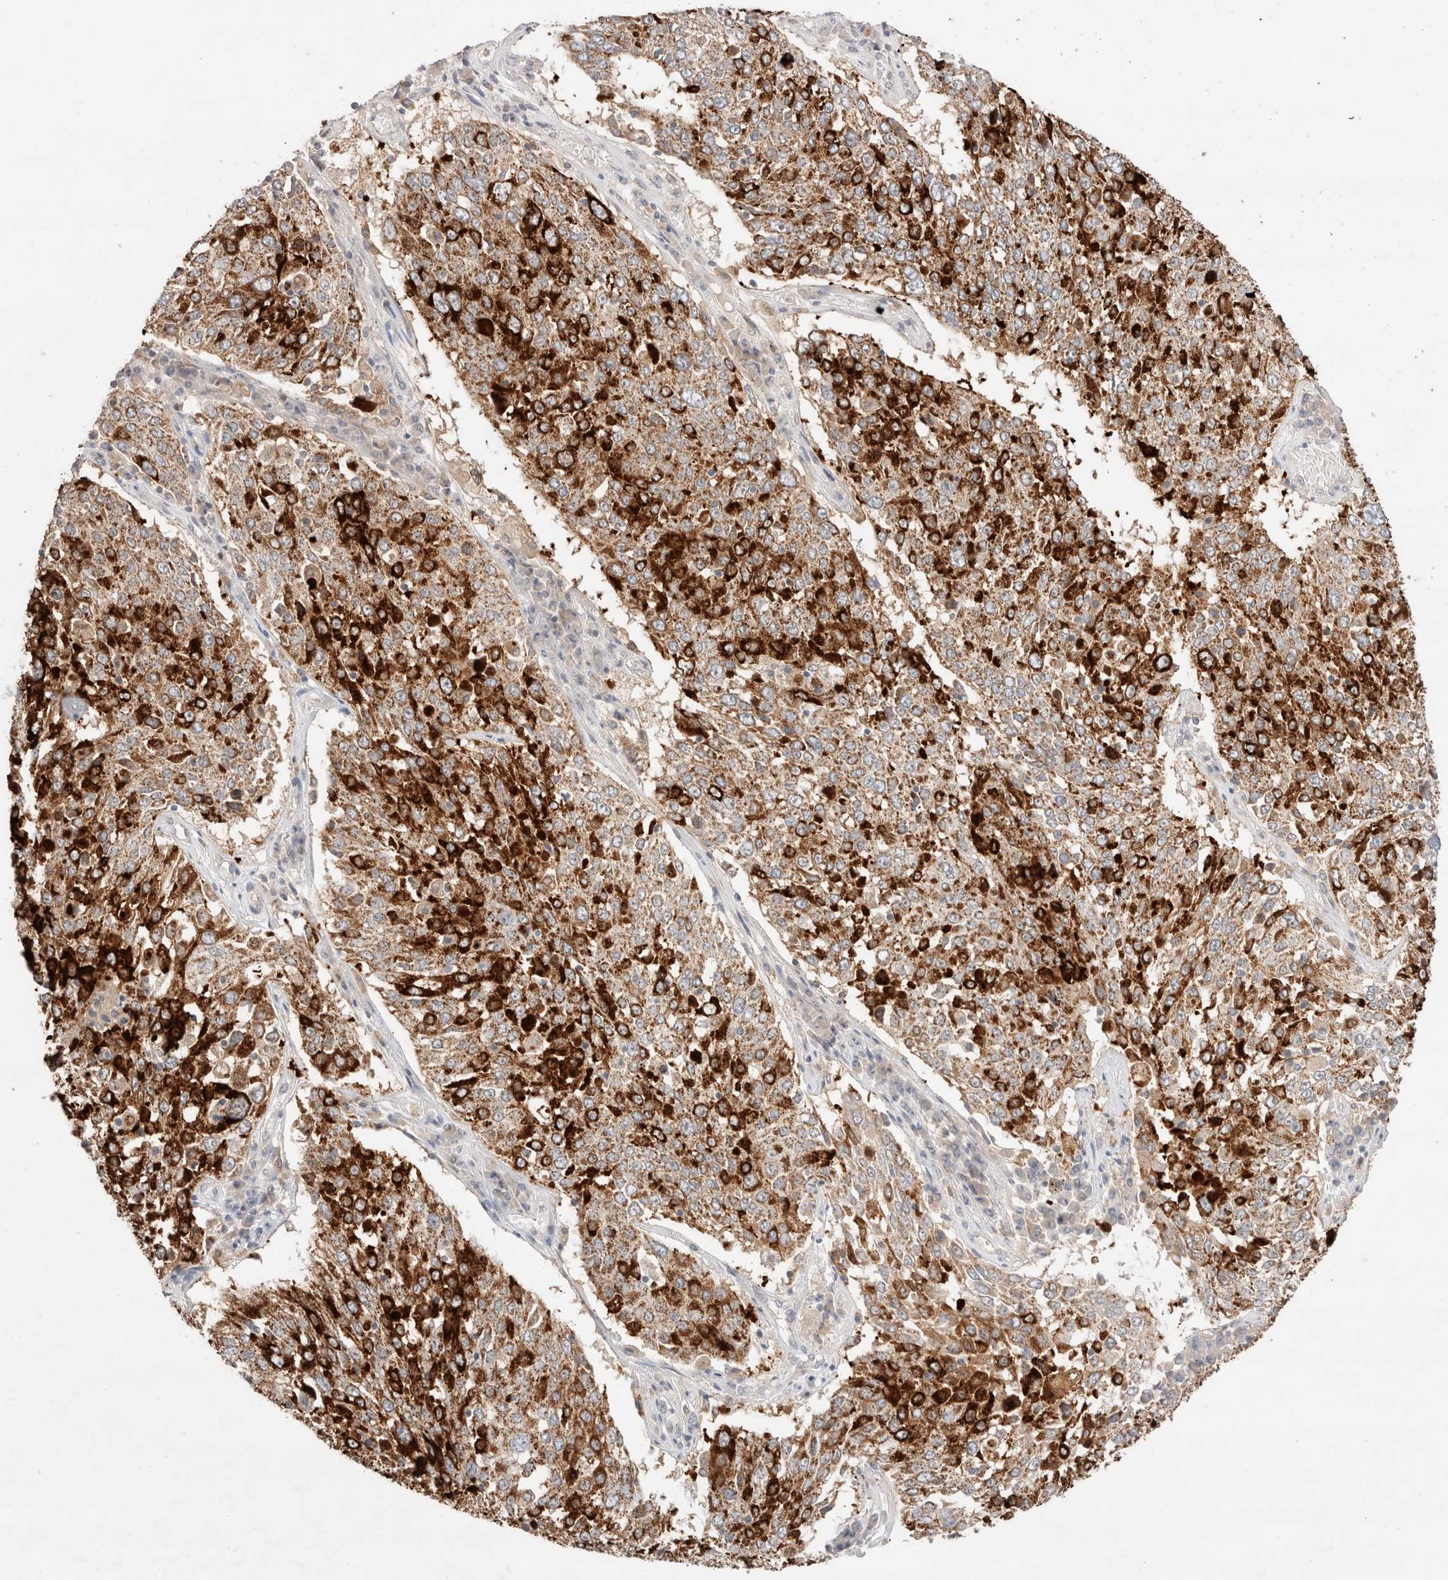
{"staining": {"intensity": "strong", "quantity": ">75%", "location": "cytoplasmic/membranous"}, "tissue": "lung cancer", "cell_type": "Tumor cells", "image_type": "cancer", "snomed": [{"axis": "morphology", "description": "Squamous cell carcinoma, NOS"}, {"axis": "topography", "description": "Lung"}], "caption": "Immunohistochemistry (IHC) (DAB) staining of human lung squamous cell carcinoma demonstrates strong cytoplasmic/membranous protein positivity in approximately >75% of tumor cells.", "gene": "TRIM41", "patient": {"sex": "male", "age": 65}}